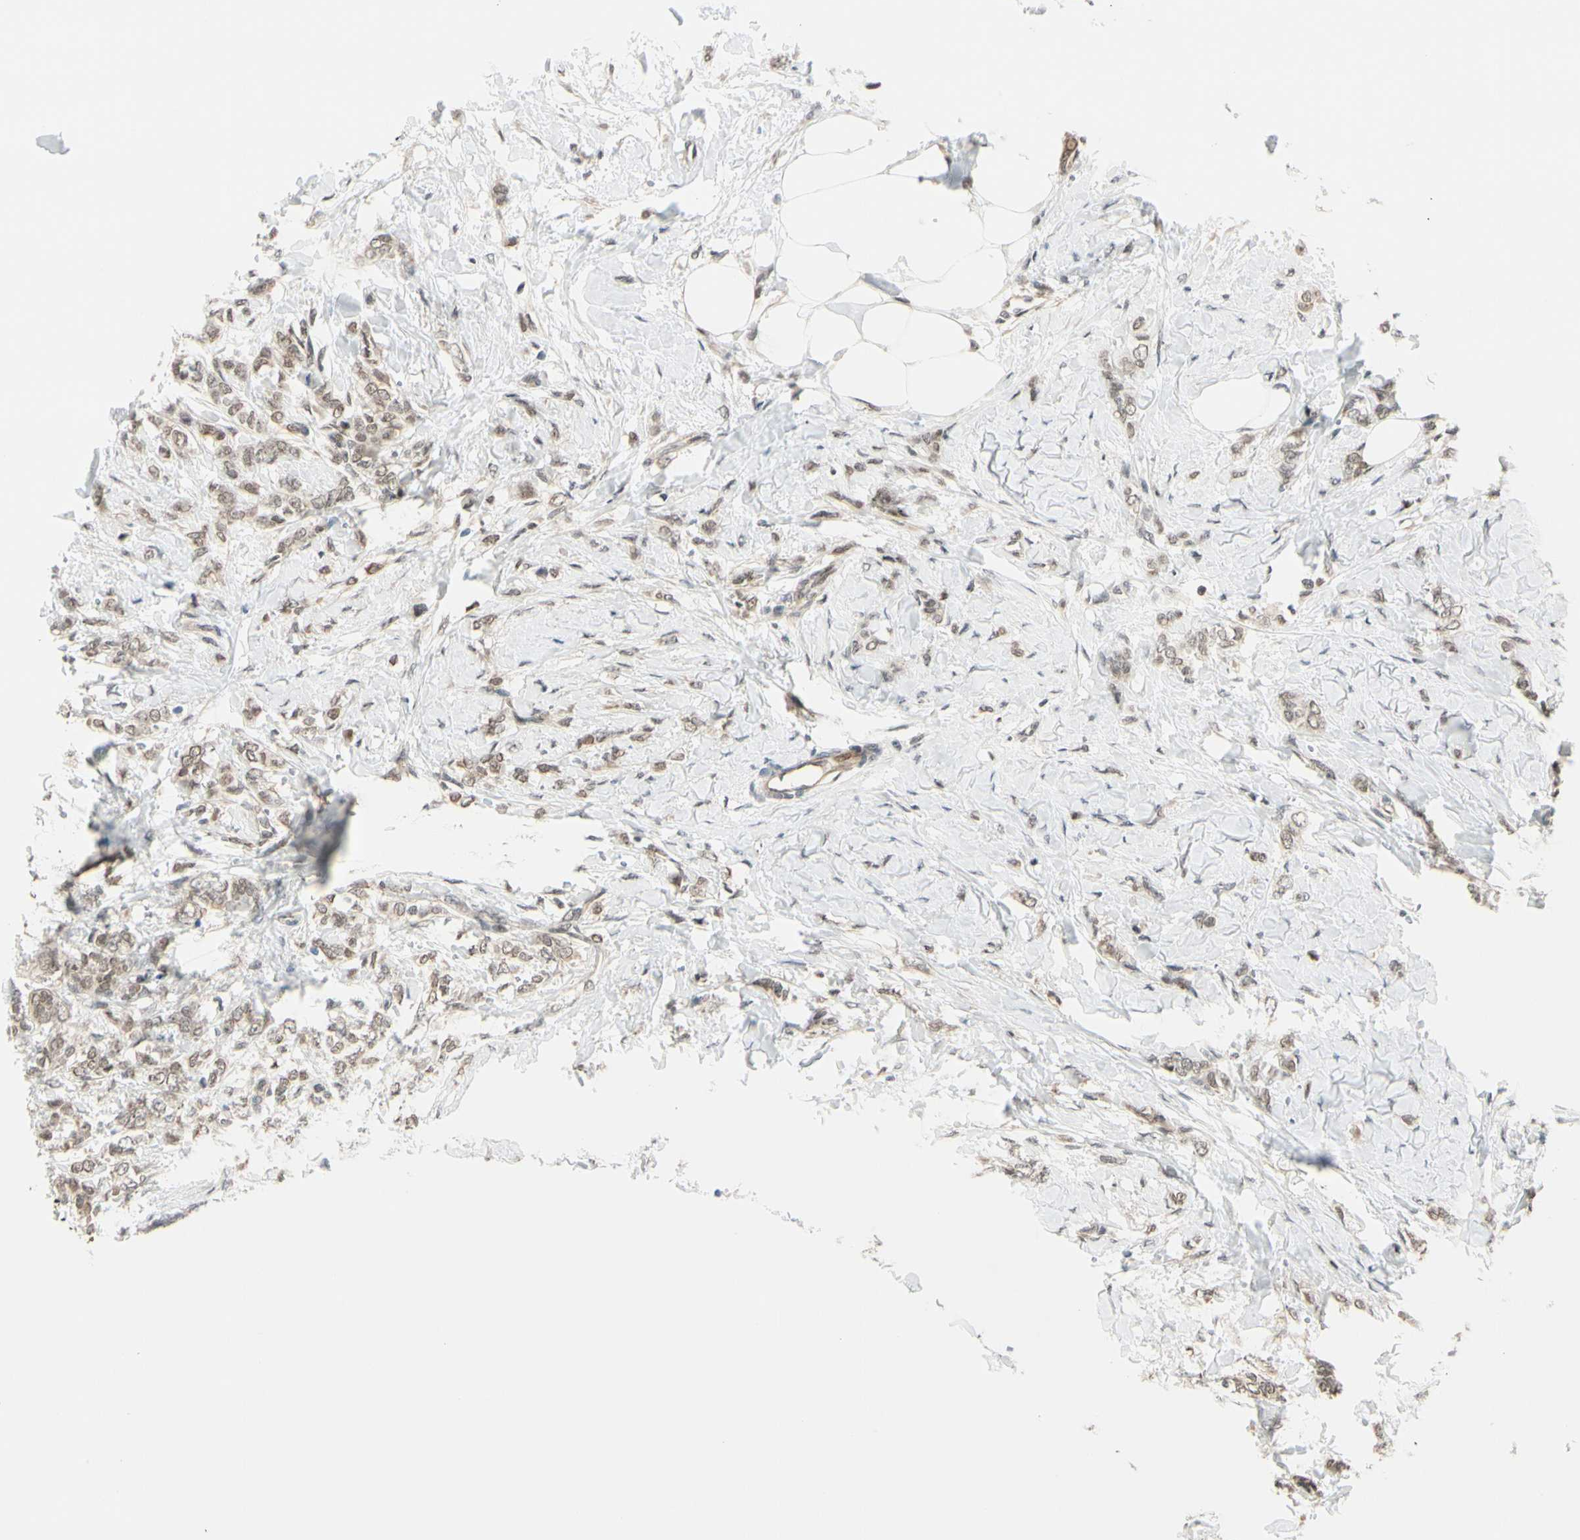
{"staining": {"intensity": "weak", "quantity": ">75%", "location": "nuclear"}, "tissue": "breast cancer", "cell_type": "Tumor cells", "image_type": "cancer", "snomed": [{"axis": "morphology", "description": "Lobular carcinoma, in situ"}, {"axis": "morphology", "description": "Lobular carcinoma"}, {"axis": "topography", "description": "Breast"}], "caption": "This histopathology image reveals immunohistochemistry (IHC) staining of breast lobular carcinoma in situ, with low weak nuclear staining in about >75% of tumor cells.", "gene": "SUFU", "patient": {"sex": "female", "age": 41}}